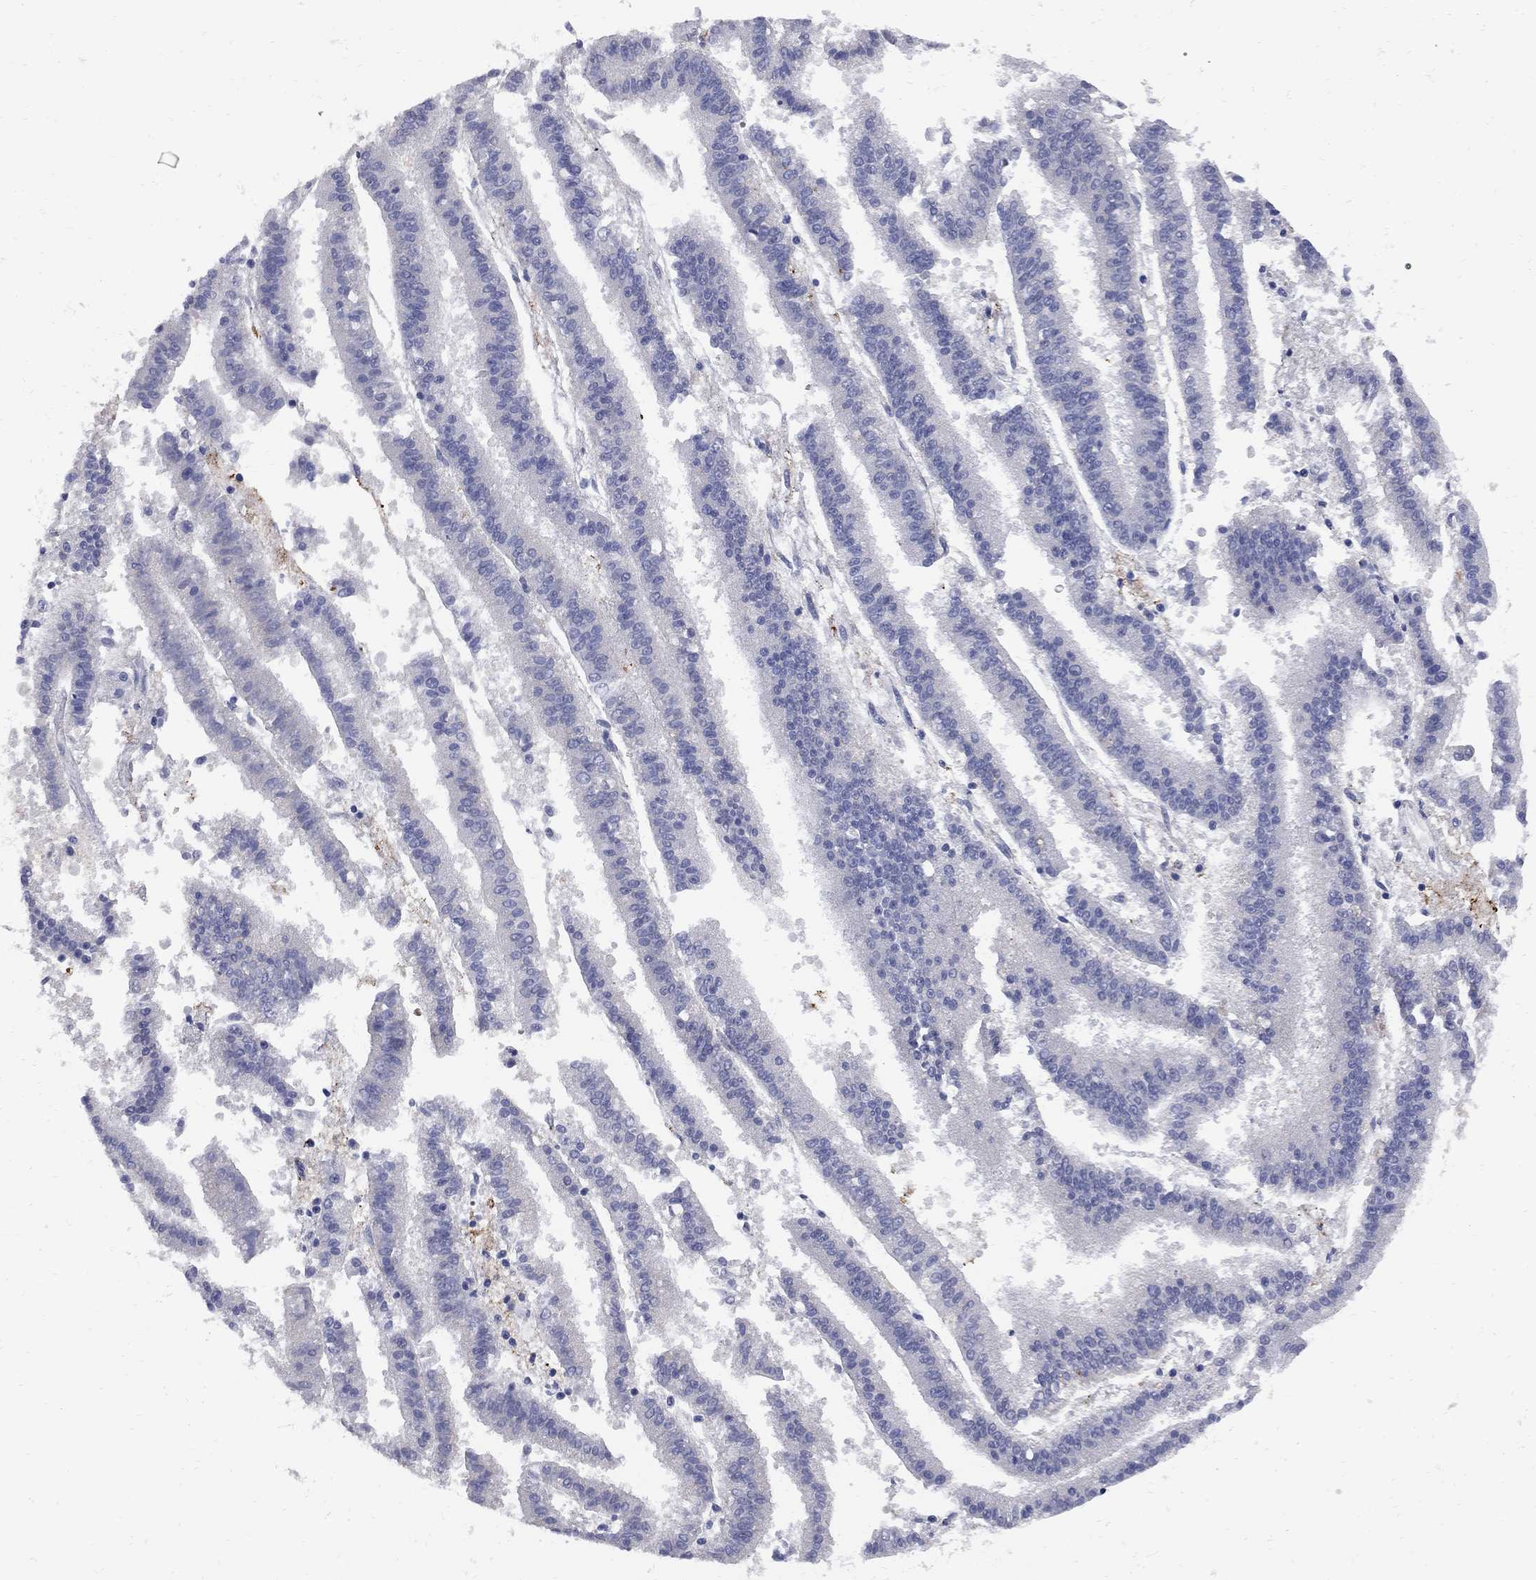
{"staining": {"intensity": "negative", "quantity": "none", "location": "none"}, "tissue": "endometrial cancer", "cell_type": "Tumor cells", "image_type": "cancer", "snomed": [{"axis": "morphology", "description": "Adenocarcinoma, NOS"}, {"axis": "topography", "description": "Endometrium"}], "caption": "There is no significant expression in tumor cells of endometrial cancer (adenocarcinoma). The staining was performed using DAB to visualize the protein expression in brown, while the nuclei were stained in blue with hematoxylin (Magnification: 20x).", "gene": "MTHFR", "patient": {"sex": "female", "age": 66}}